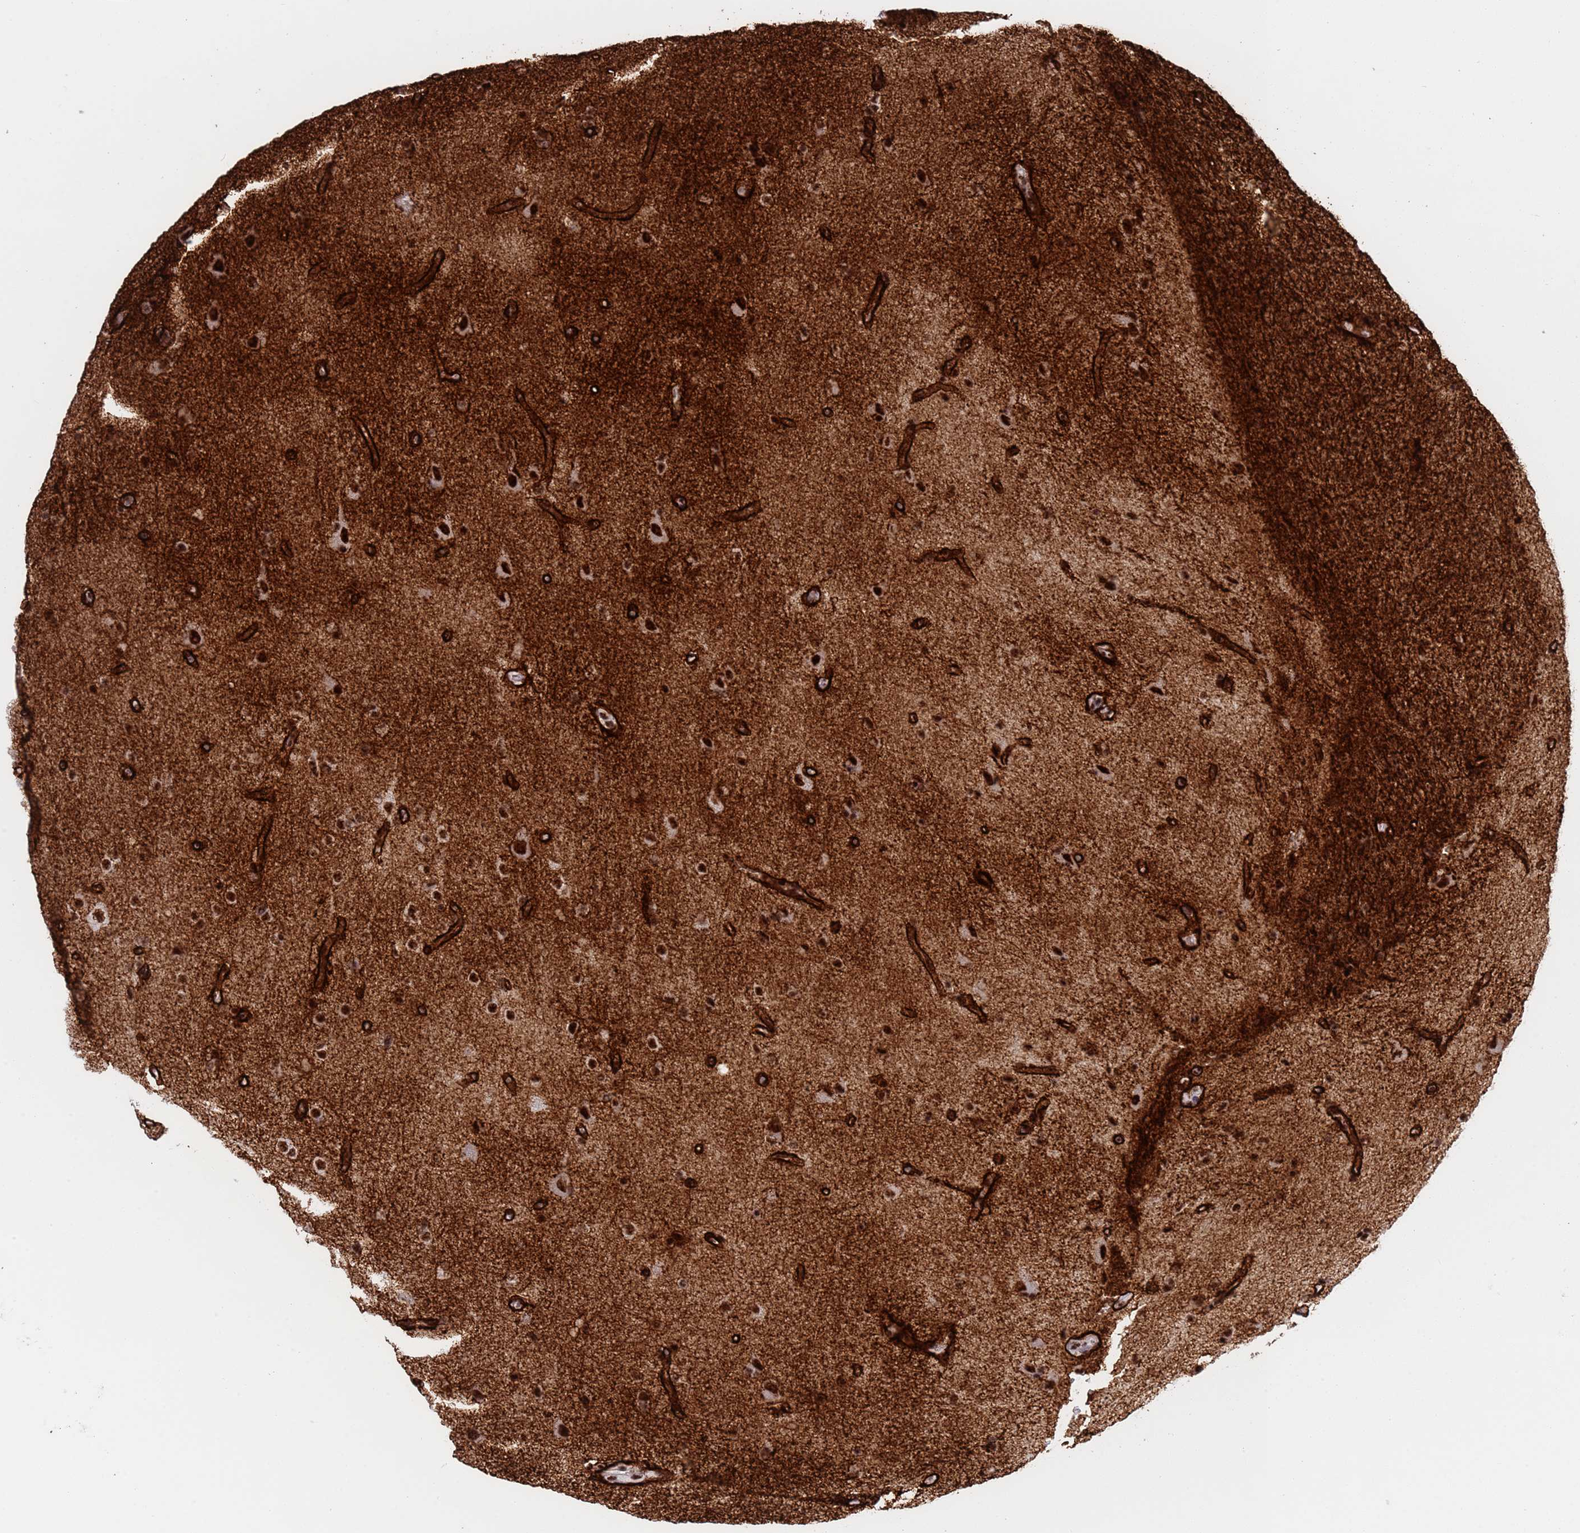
{"staining": {"intensity": "strong", "quantity": ">75%", "location": "cytoplasmic/membranous"}, "tissue": "glioma", "cell_type": "Tumor cells", "image_type": "cancer", "snomed": [{"axis": "morphology", "description": "Glioma, malignant, High grade"}, {"axis": "topography", "description": "Brain"}], "caption": "Tumor cells show strong cytoplasmic/membranous staining in about >75% of cells in malignant glioma (high-grade).", "gene": "THOC2", "patient": {"sex": "male", "age": 72}}